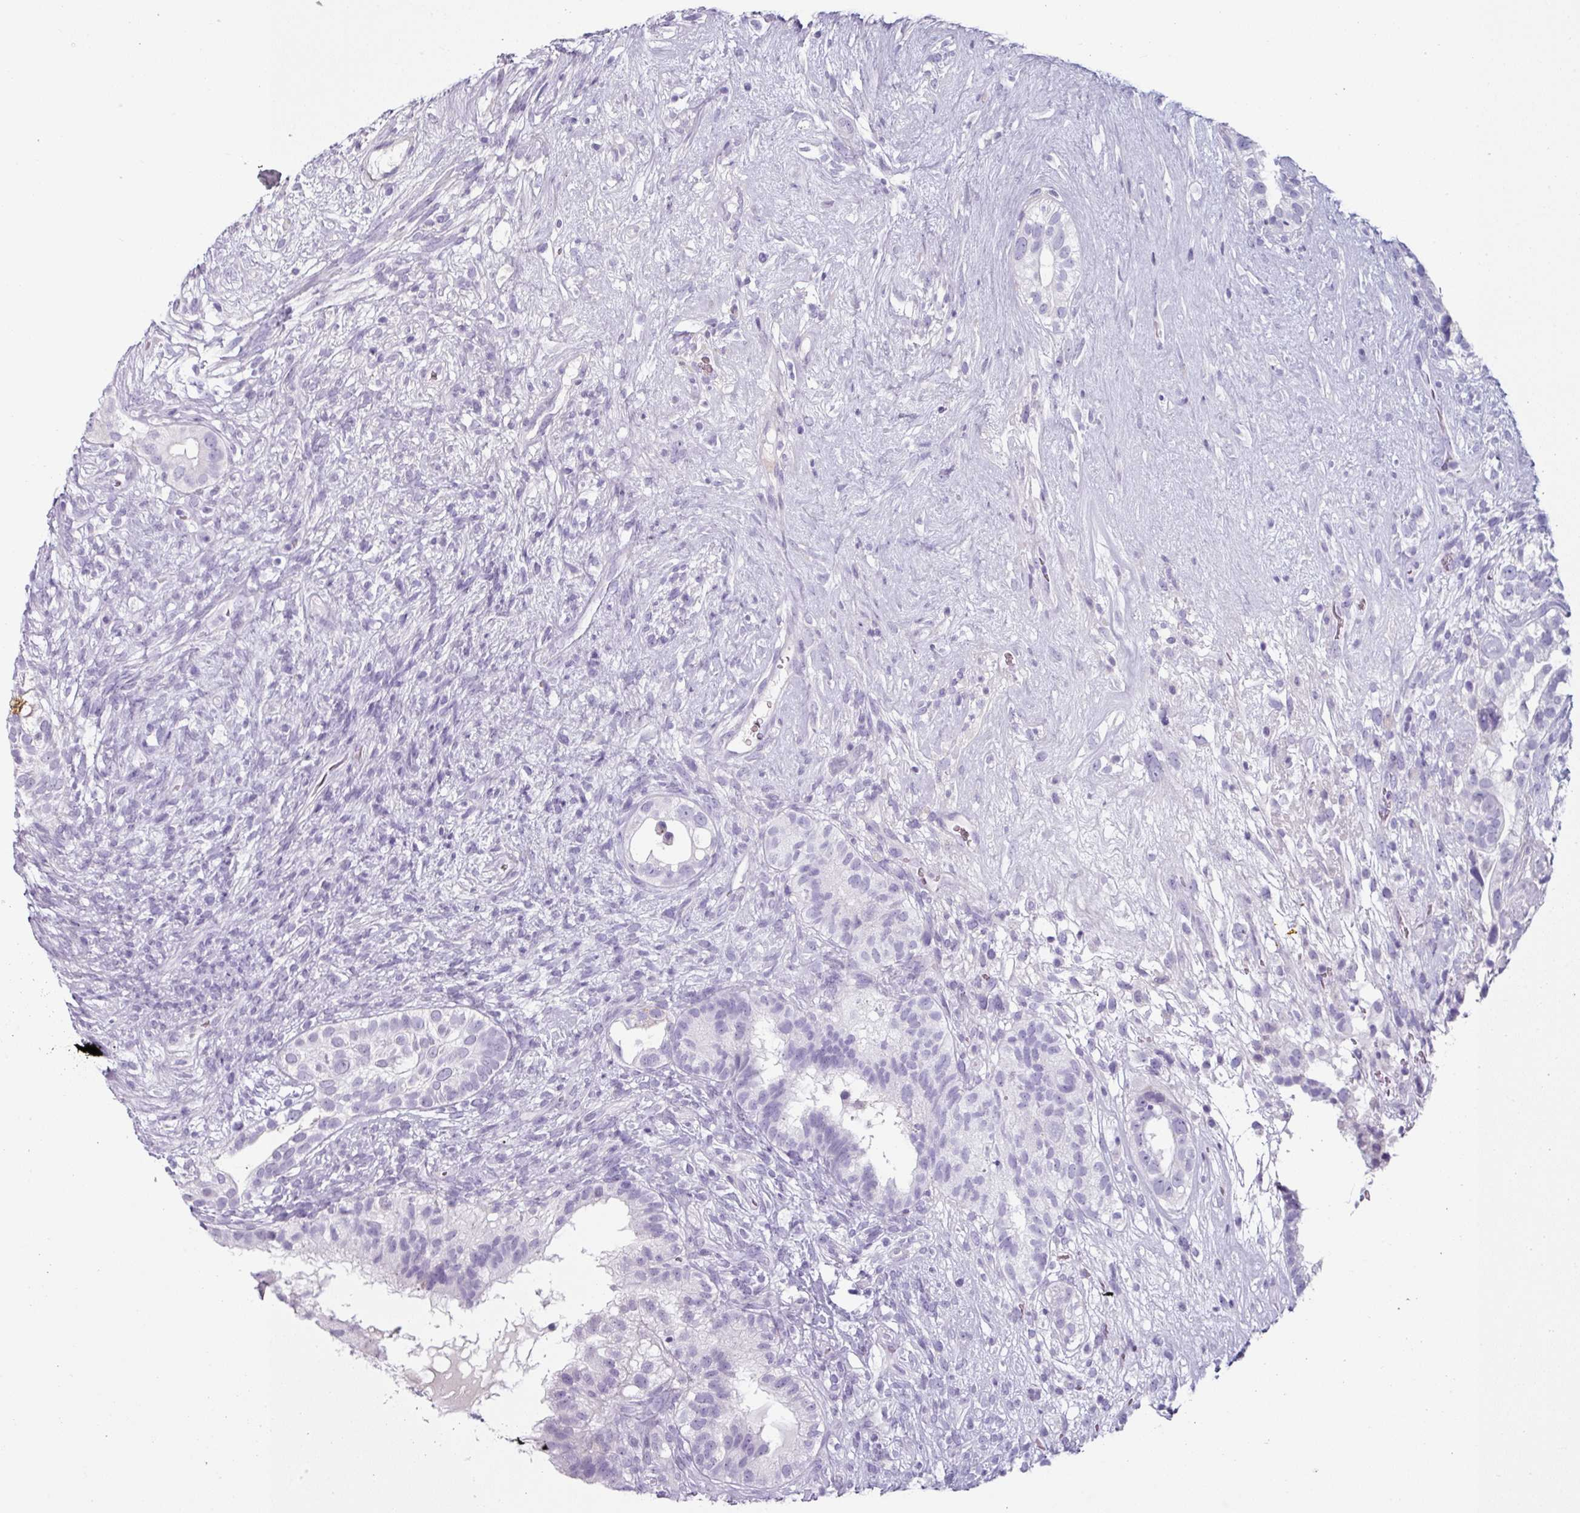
{"staining": {"intensity": "strong", "quantity": "<25%", "location": "cytoplasmic/membranous"}, "tissue": "testis cancer", "cell_type": "Tumor cells", "image_type": "cancer", "snomed": [{"axis": "morphology", "description": "Seminoma, NOS"}, {"axis": "morphology", "description": "Carcinoma, Embryonal, NOS"}, {"axis": "topography", "description": "Testis"}], "caption": "Human testis cancer stained with a brown dye shows strong cytoplasmic/membranous positive staining in about <25% of tumor cells.", "gene": "CLCA1", "patient": {"sex": "male", "age": 41}}